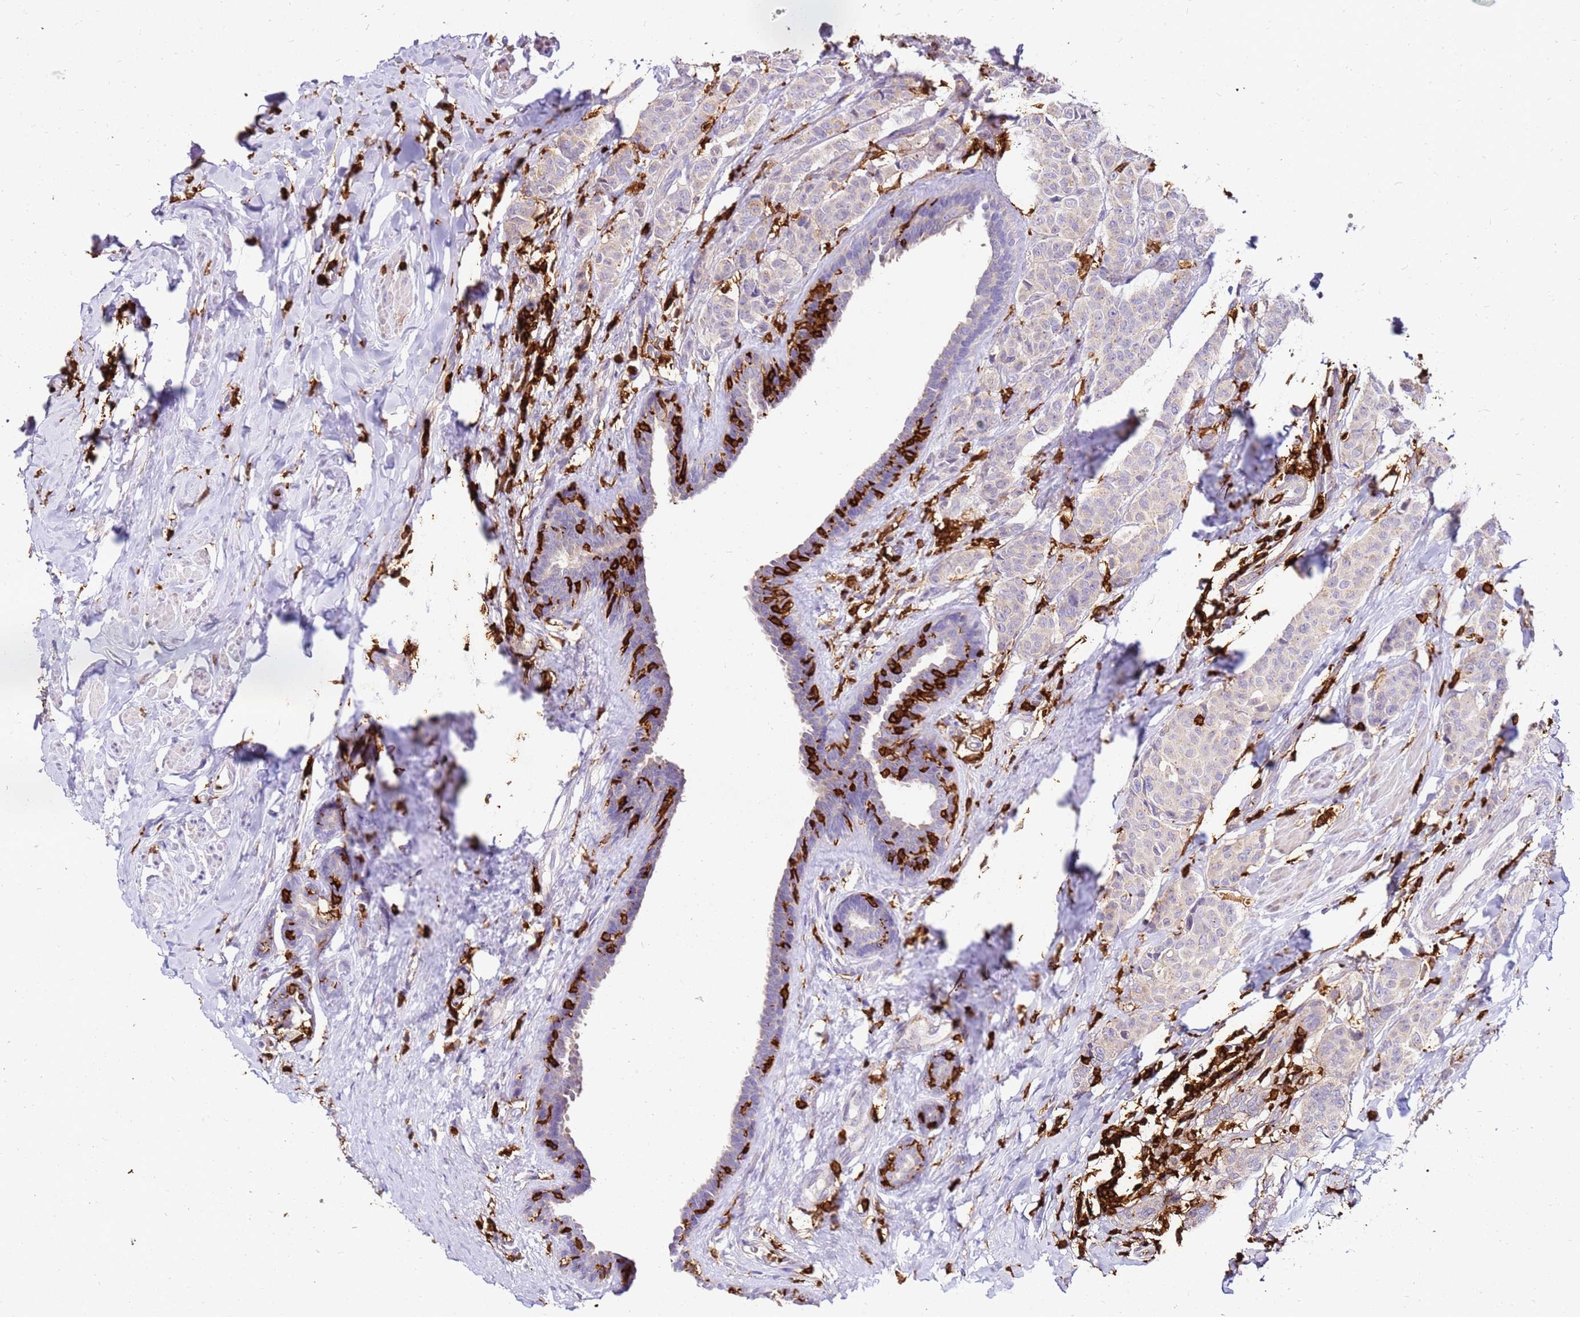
{"staining": {"intensity": "negative", "quantity": "none", "location": "none"}, "tissue": "breast cancer", "cell_type": "Tumor cells", "image_type": "cancer", "snomed": [{"axis": "morphology", "description": "Duct carcinoma"}, {"axis": "topography", "description": "Breast"}], "caption": "This is an IHC micrograph of human breast cancer. There is no expression in tumor cells.", "gene": "CORO1A", "patient": {"sex": "female", "age": 40}}